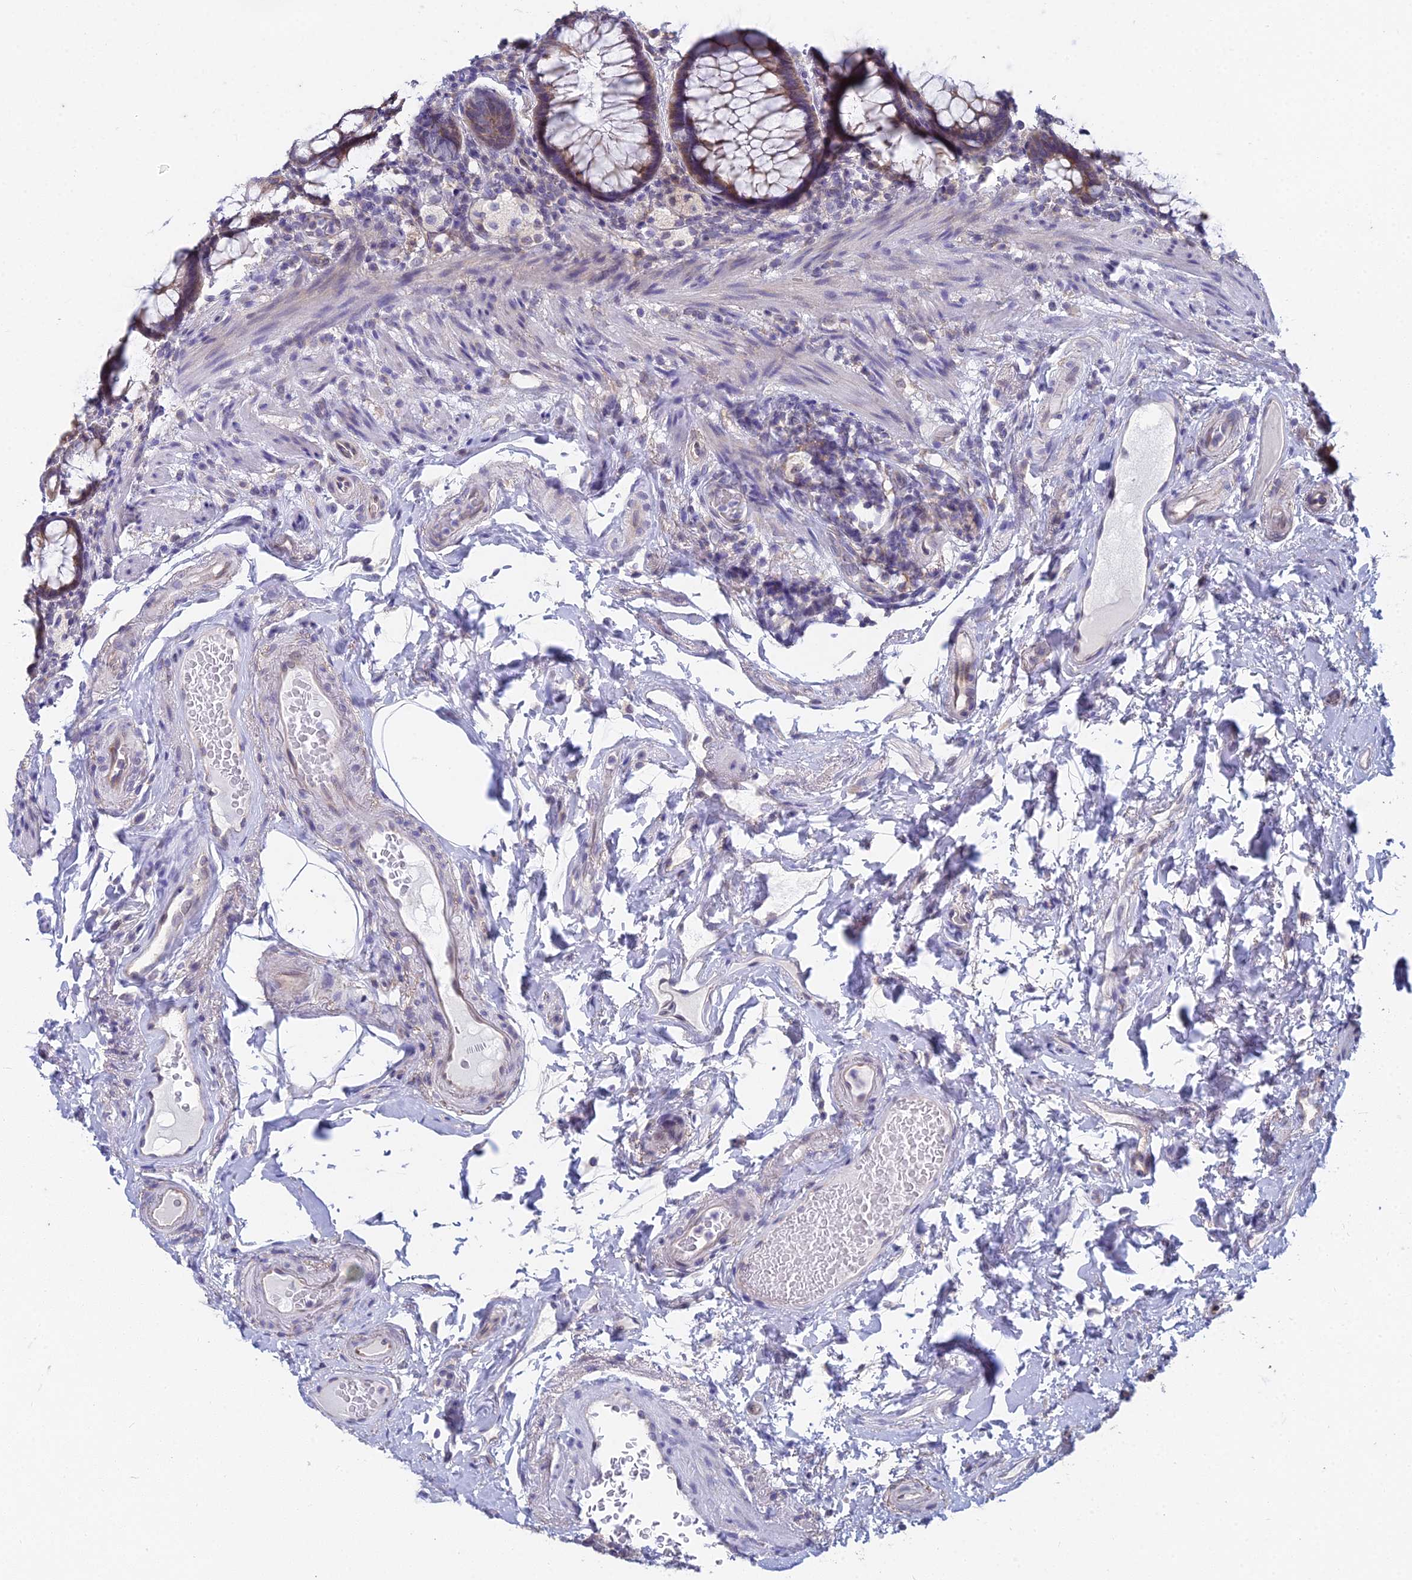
{"staining": {"intensity": "moderate", "quantity": "25%-75%", "location": "cytoplasmic/membranous"}, "tissue": "rectum", "cell_type": "Glandular cells", "image_type": "normal", "snomed": [{"axis": "morphology", "description": "Normal tissue, NOS"}, {"axis": "topography", "description": "Rectum"}], "caption": "Protein expression analysis of benign human rectum reveals moderate cytoplasmic/membranous staining in approximately 25%-75% of glandular cells.", "gene": "EEF2KMT", "patient": {"sex": "male", "age": 83}}